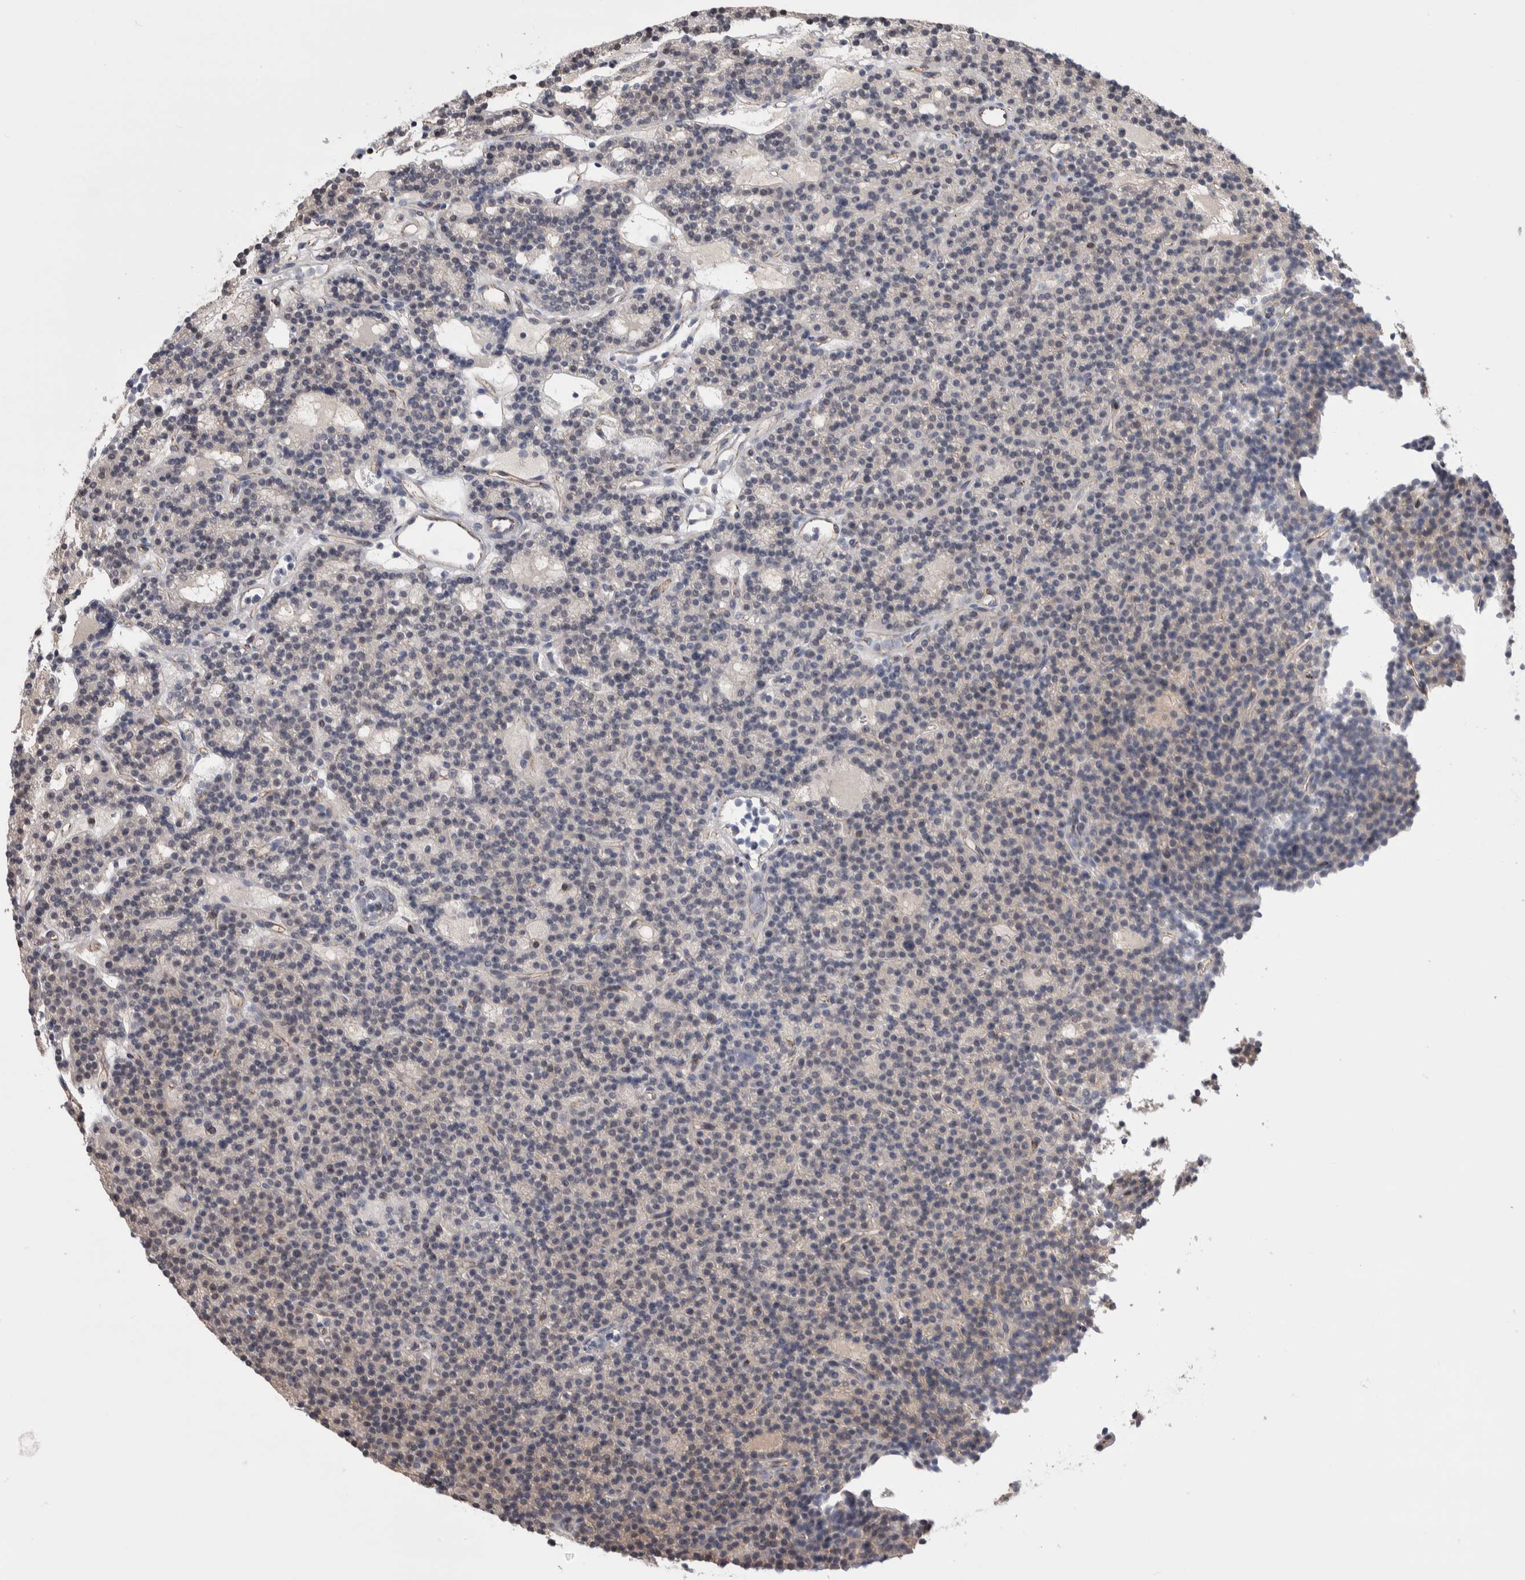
{"staining": {"intensity": "negative", "quantity": "none", "location": "none"}, "tissue": "parathyroid gland", "cell_type": "Glandular cells", "image_type": "normal", "snomed": [{"axis": "morphology", "description": "Normal tissue, NOS"}, {"axis": "topography", "description": "Parathyroid gland"}], "caption": "Immunohistochemistry (IHC) photomicrograph of normal parathyroid gland: parathyroid gland stained with DAB (3,3'-diaminobenzidine) displays no significant protein expression in glandular cells.", "gene": "ZBTB49", "patient": {"sex": "male", "age": 75}}